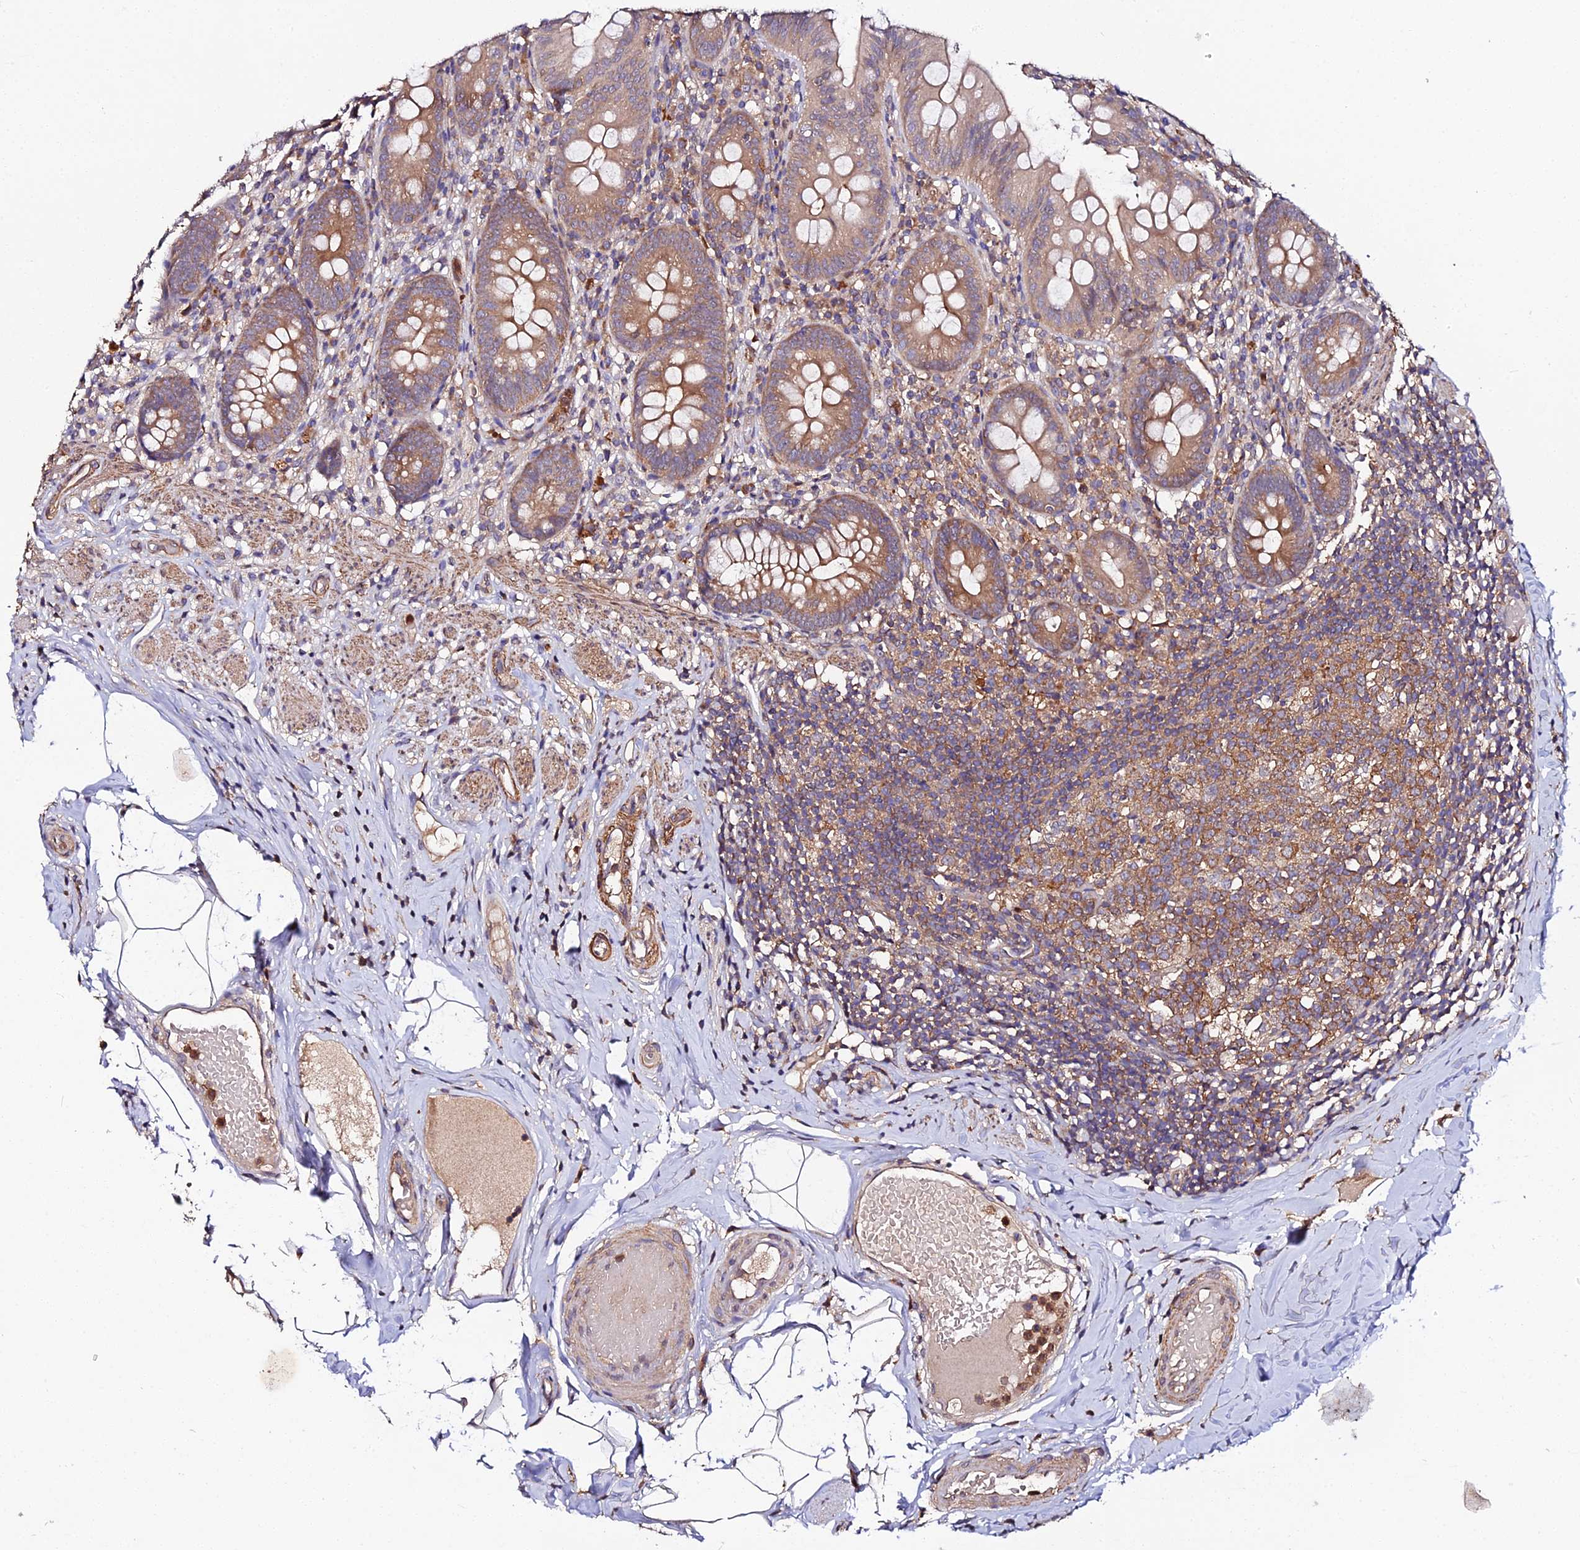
{"staining": {"intensity": "moderate", "quantity": ">75%", "location": "cytoplasmic/membranous"}, "tissue": "appendix", "cell_type": "Glandular cells", "image_type": "normal", "snomed": [{"axis": "morphology", "description": "Normal tissue, NOS"}, {"axis": "topography", "description": "Appendix"}], "caption": "Immunohistochemistry (IHC) (DAB (3,3'-diaminobenzidine)) staining of normal human appendix reveals moderate cytoplasmic/membranous protein staining in about >75% of glandular cells. (DAB IHC with brightfield microscopy, high magnification).", "gene": "TRIM26", "patient": {"sex": "male", "age": 55}}